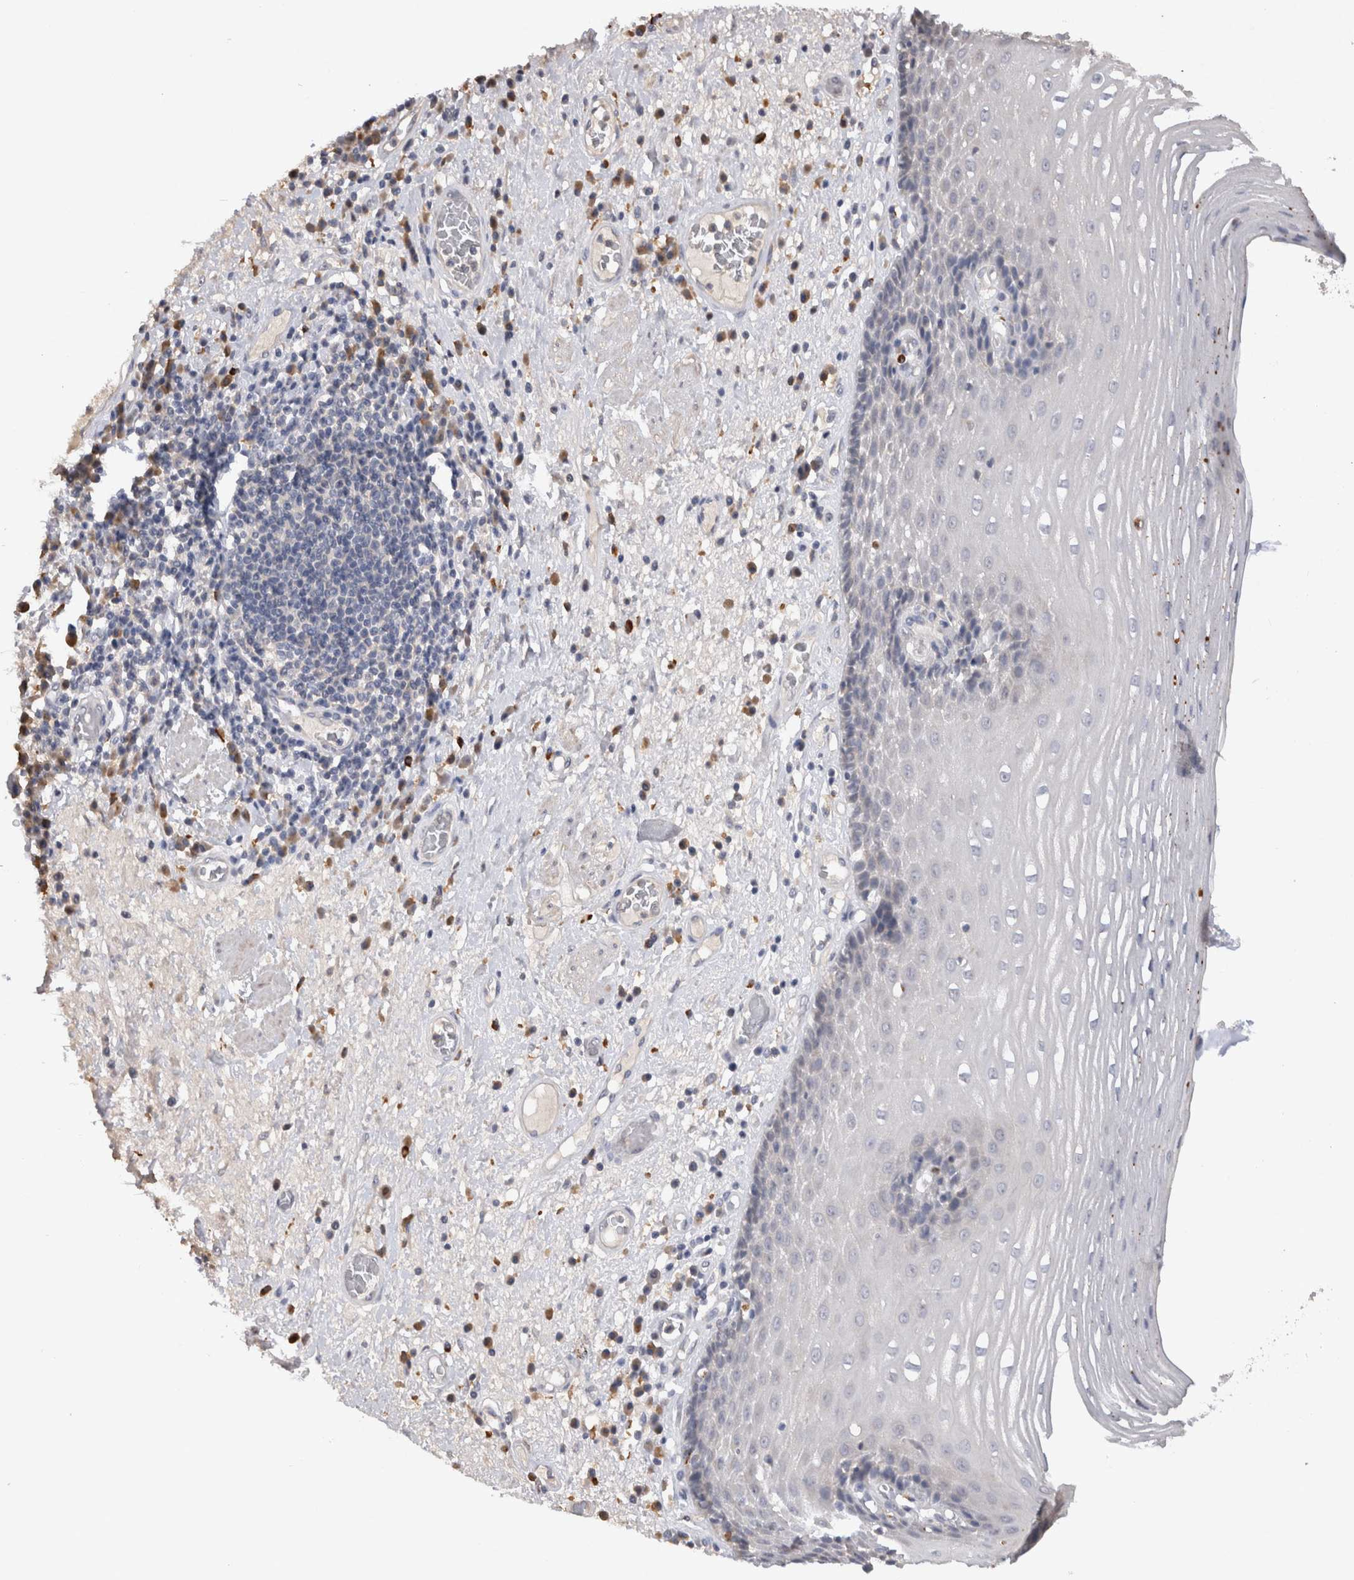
{"staining": {"intensity": "negative", "quantity": "none", "location": "none"}, "tissue": "esophagus", "cell_type": "Squamous epithelial cells", "image_type": "normal", "snomed": [{"axis": "morphology", "description": "Normal tissue, NOS"}, {"axis": "morphology", "description": "Adenocarcinoma, NOS"}, {"axis": "topography", "description": "Esophagus"}], "caption": "IHC photomicrograph of unremarkable esophagus stained for a protein (brown), which exhibits no staining in squamous epithelial cells.", "gene": "VSIG4", "patient": {"sex": "male", "age": 62}}